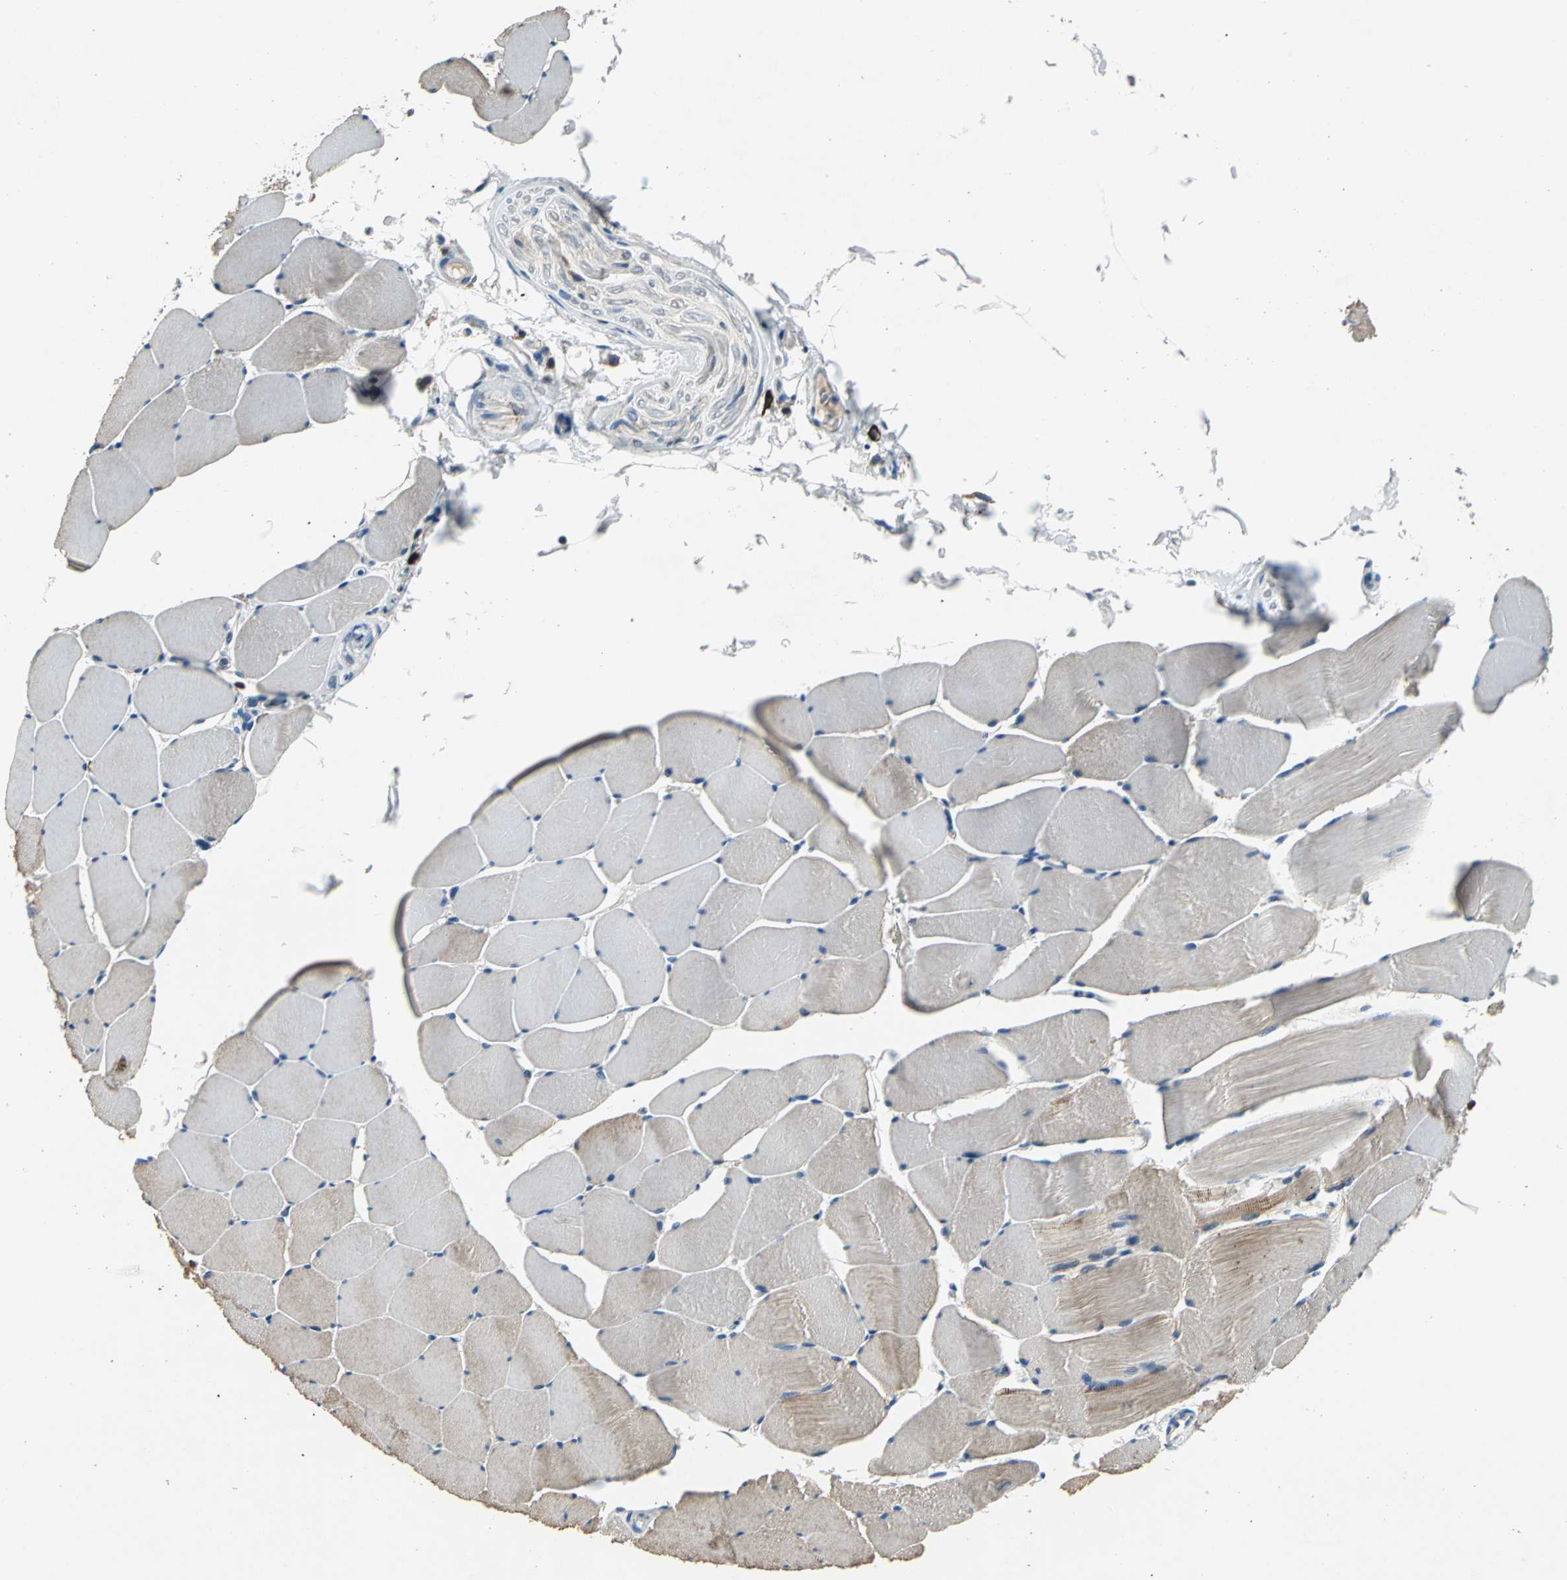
{"staining": {"intensity": "strong", "quantity": "25%-75%", "location": "cytoplasmic/membranous"}, "tissue": "skeletal muscle", "cell_type": "Myocytes", "image_type": "normal", "snomed": [{"axis": "morphology", "description": "Normal tissue, NOS"}, {"axis": "topography", "description": "Skeletal muscle"}], "caption": "This micrograph exhibits unremarkable skeletal muscle stained with immunohistochemistry to label a protein in brown. The cytoplasmic/membranous of myocytes show strong positivity for the protein. Nuclei are counter-stained blue.", "gene": "SLC19A2", "patient": {"sex": "male", "age": 62}}